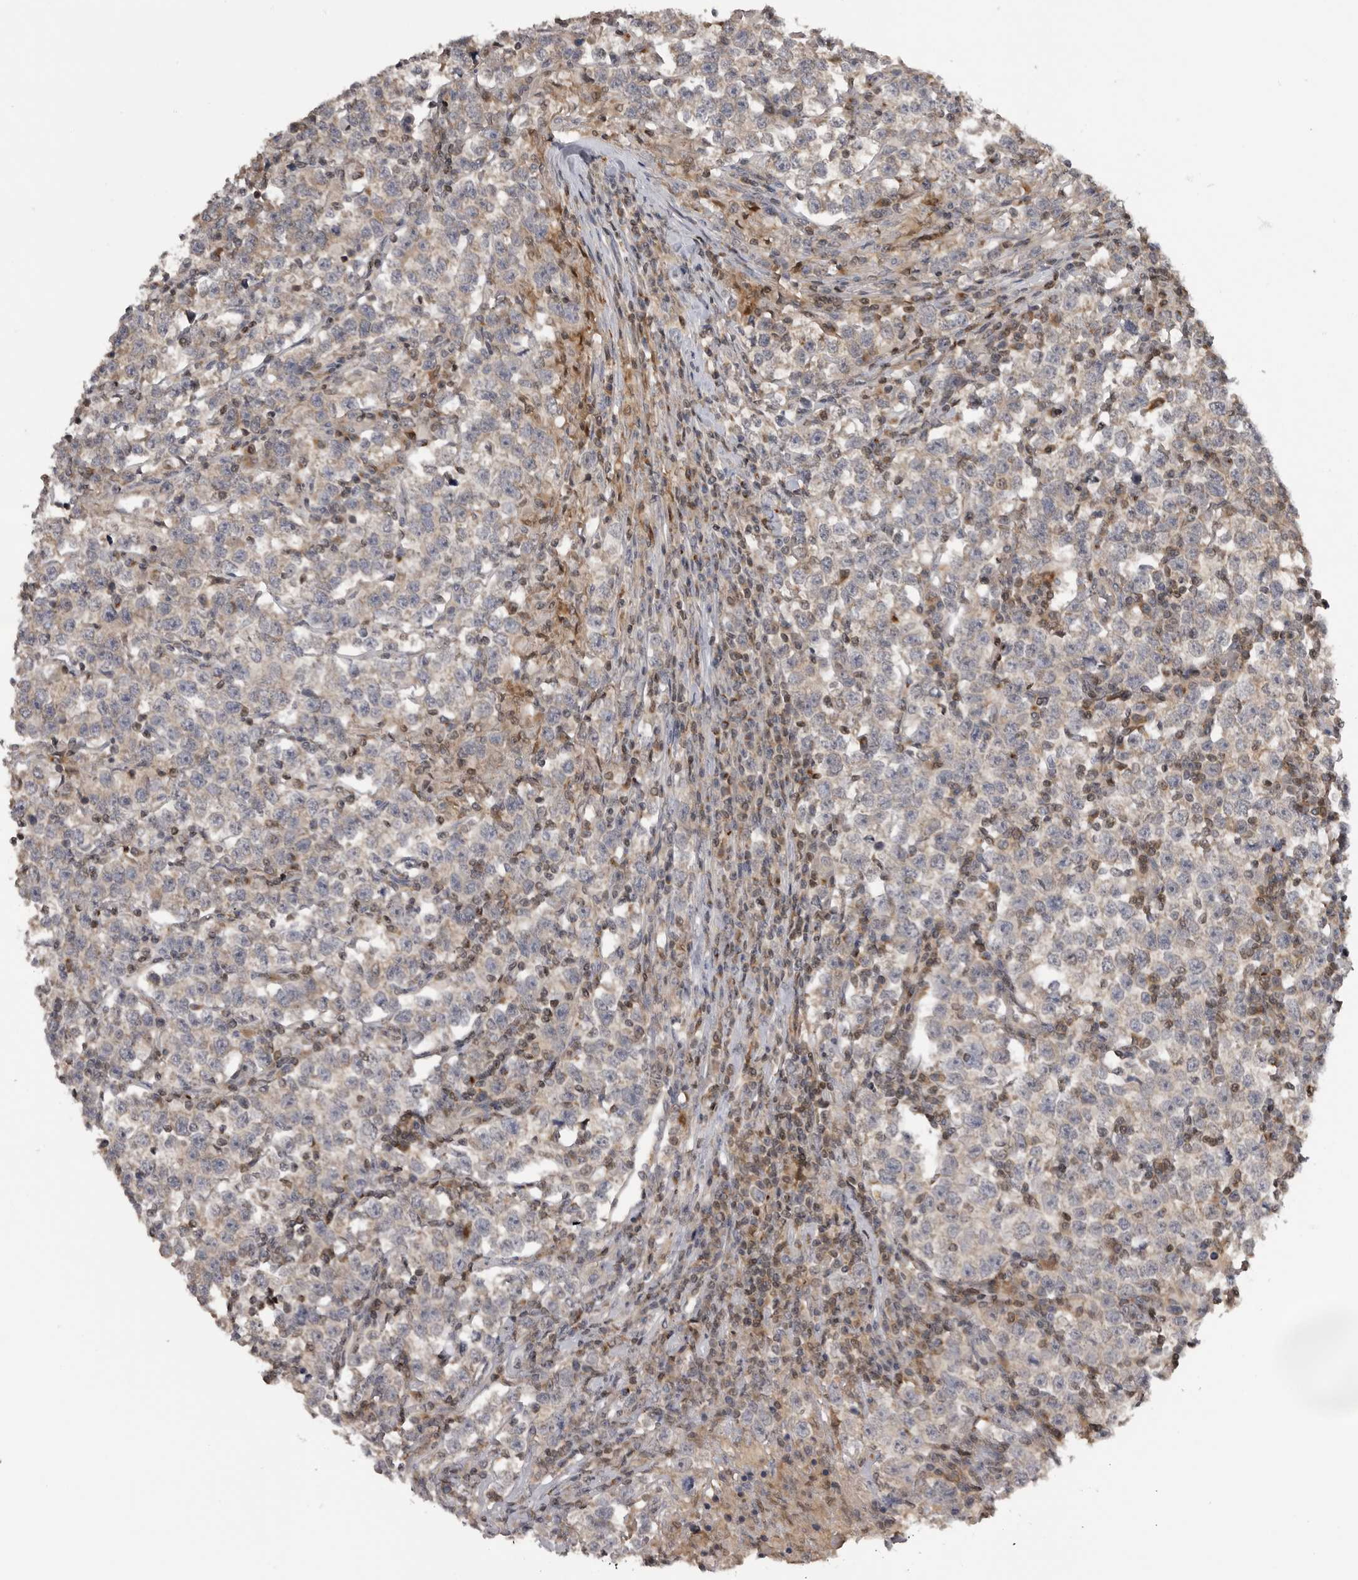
{"staining": {"intensity": "negative", "quantity": "none", "location": "none"}, "tissue": "testis cancer", "cell_type": "Tumor cells", "image_type": "cancer", "snomed": [{"axis": "morphology", "description": "Normal tissue, NOS"}, {"axis": "morphology", "description": "Seminoma, NOS"}, {"axis": "topography", "description": "Testis"}], "caption": "A histopathology image of human seminoma (testis) is negative for staining in tumor cells.", "gene": "MAPK13", "patient": {"sex": "male", "age": 43}}